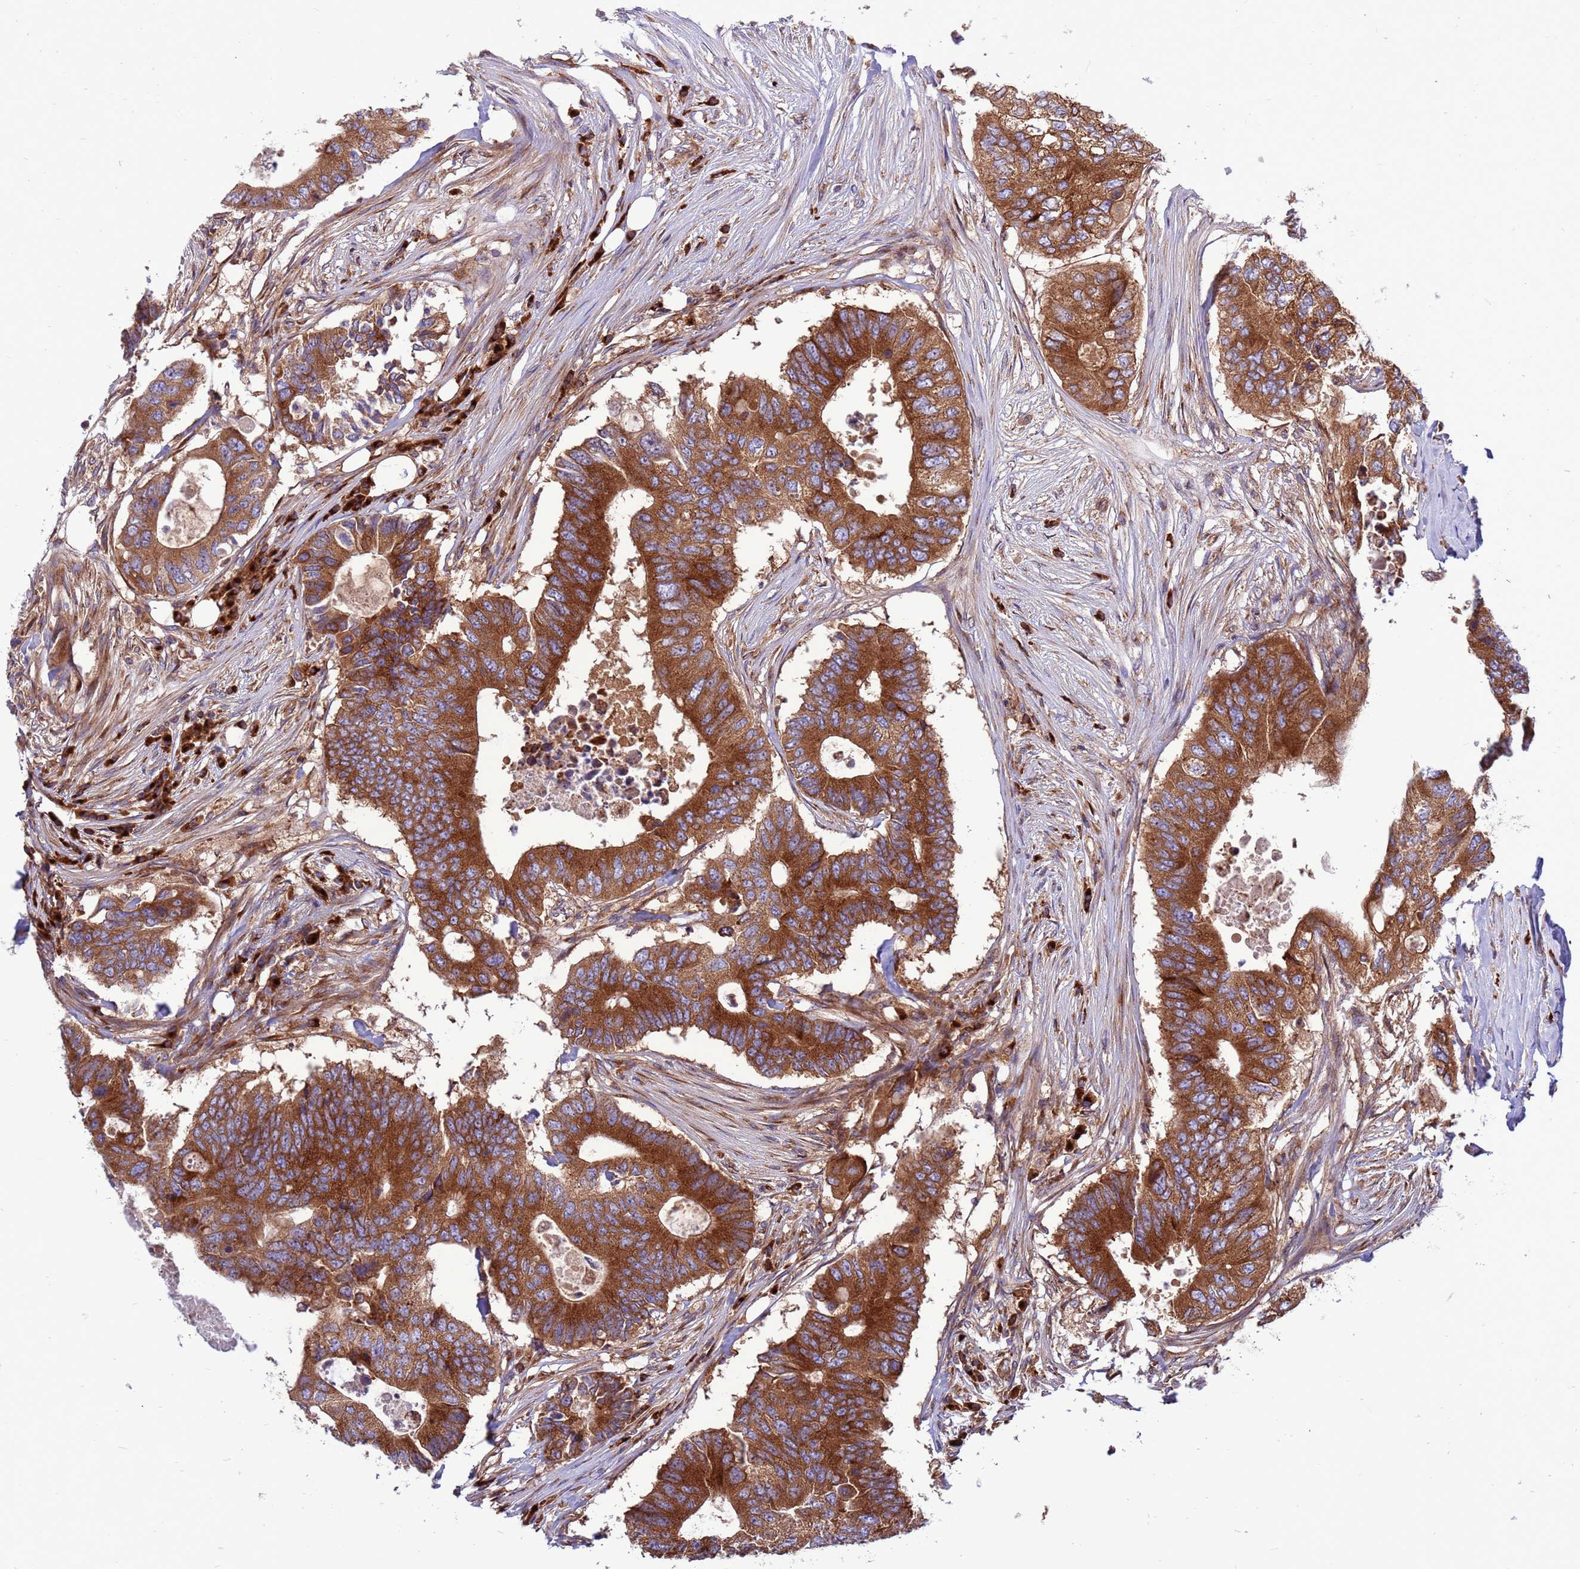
{"staining": {"intensity": "strong", "quantity": ">75%", "location": "cytoplasmic/membranous"}, "tissue": "colorectal cancer", "cell_type": "Tumor cells", "image_type": "cancer", "snomed": [{"axis": "morphology", "description": "Adenocarcinoma, NOS"}, {"axis": "topography", "description": "Colon"}], "caption": "Immunohistochemical staining of colorectal adenocarcinoma reveals strong cytoplasmic/membranous protein staining in about >75% of tumor cells.", "gene": "ZC3HAV1", "patient": {"sex": "male", "age": 71}}